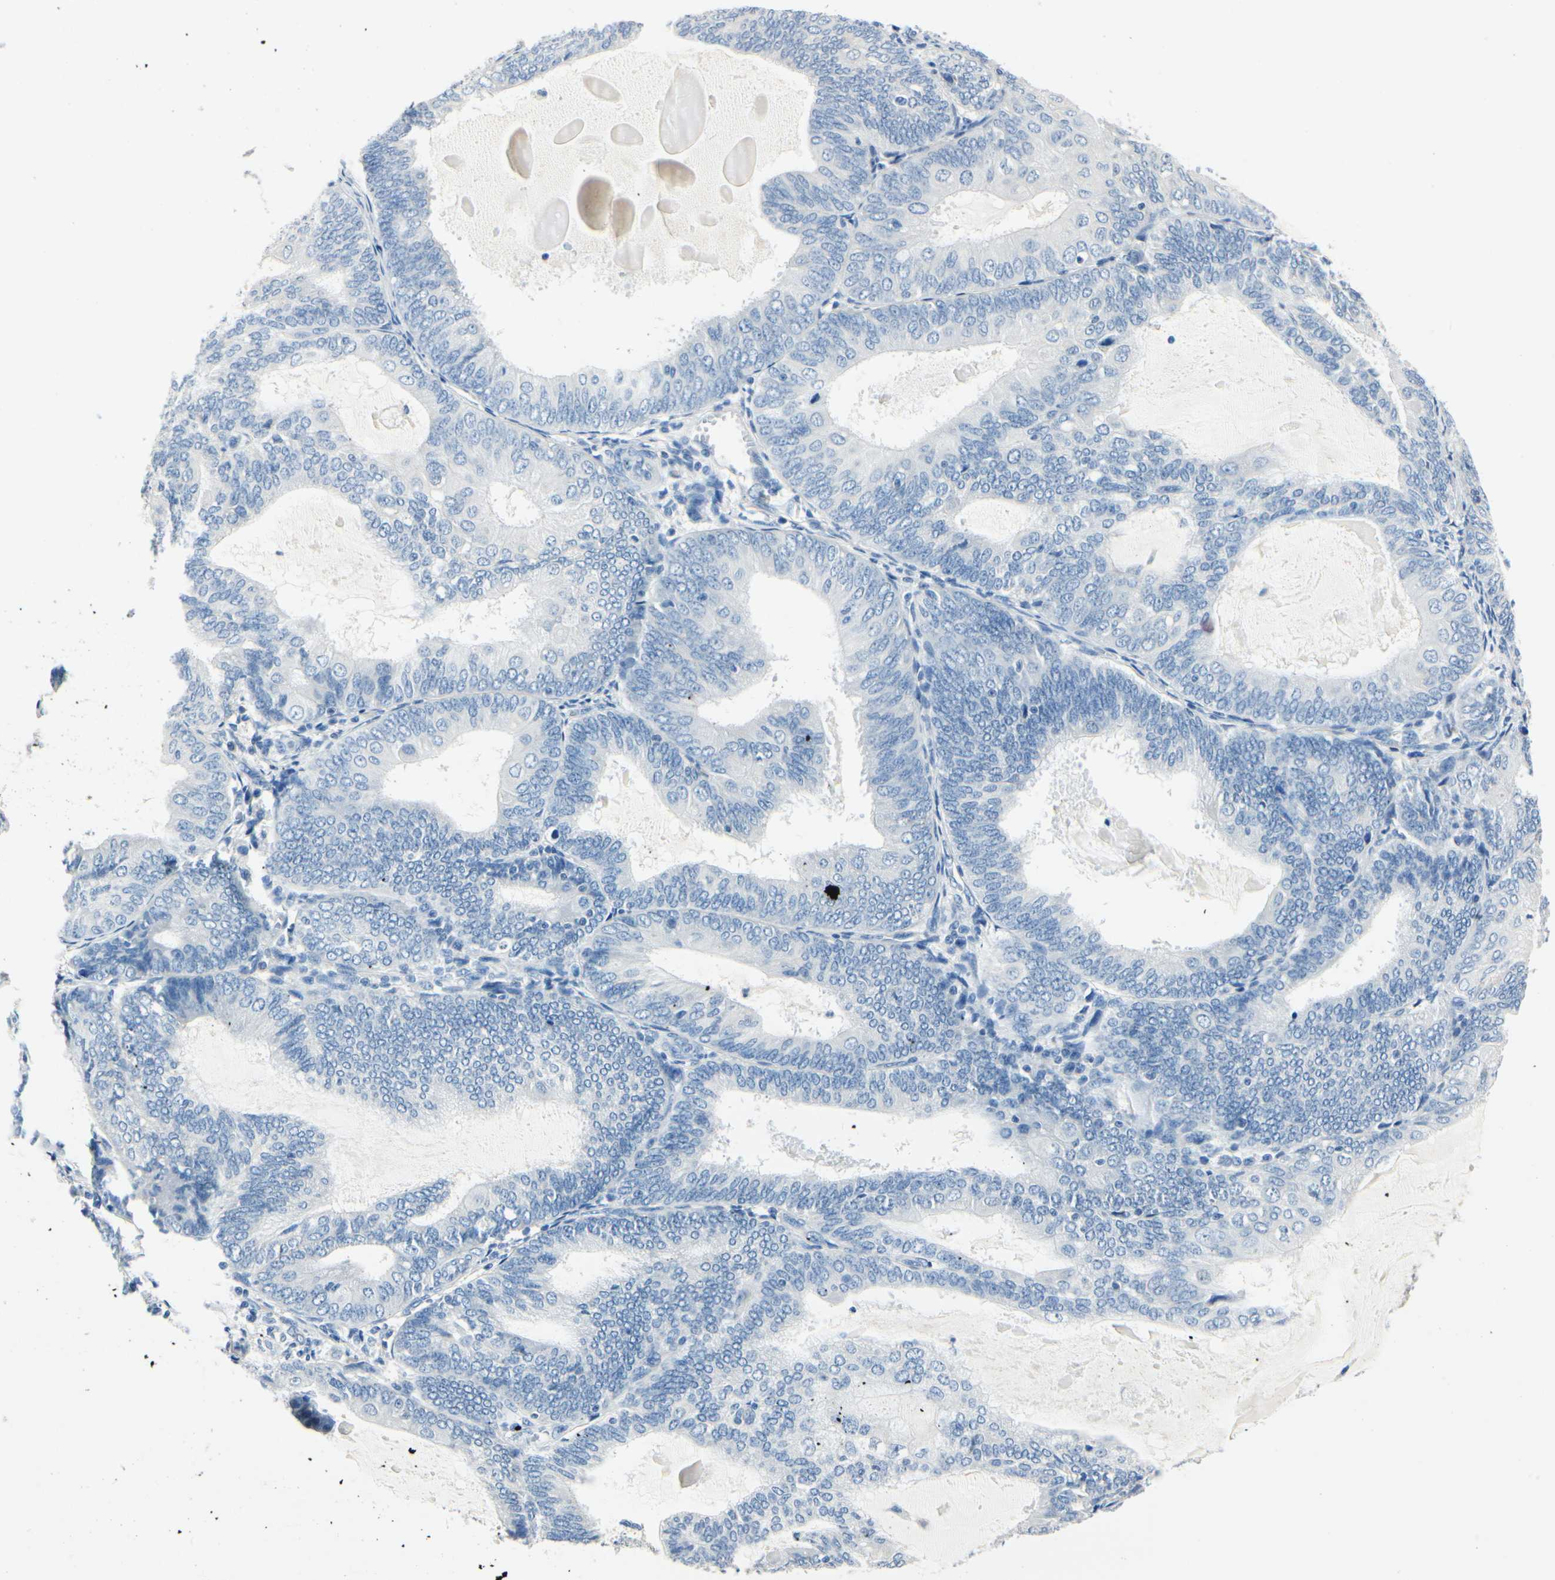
{"staining": {"intensity": "negative", "quantity": "none", "location": "none"}, "tissue": "endometrial cancer", "cell_type": "Tumor cells", "image_type": "cancer", "snomed": [{"axis": "morphology", "description": "Adenocarcinoma, NOS"}, {"axis": "topography", "description": "Endometrium"}], "caption": "Human endometrial cancer (adenocarcinoma) stained for a protein using IHC demonstrates no positivity in tumor cells.", "gene": "TGFBR3", "patient": {"sex": "female", "age": 81}}